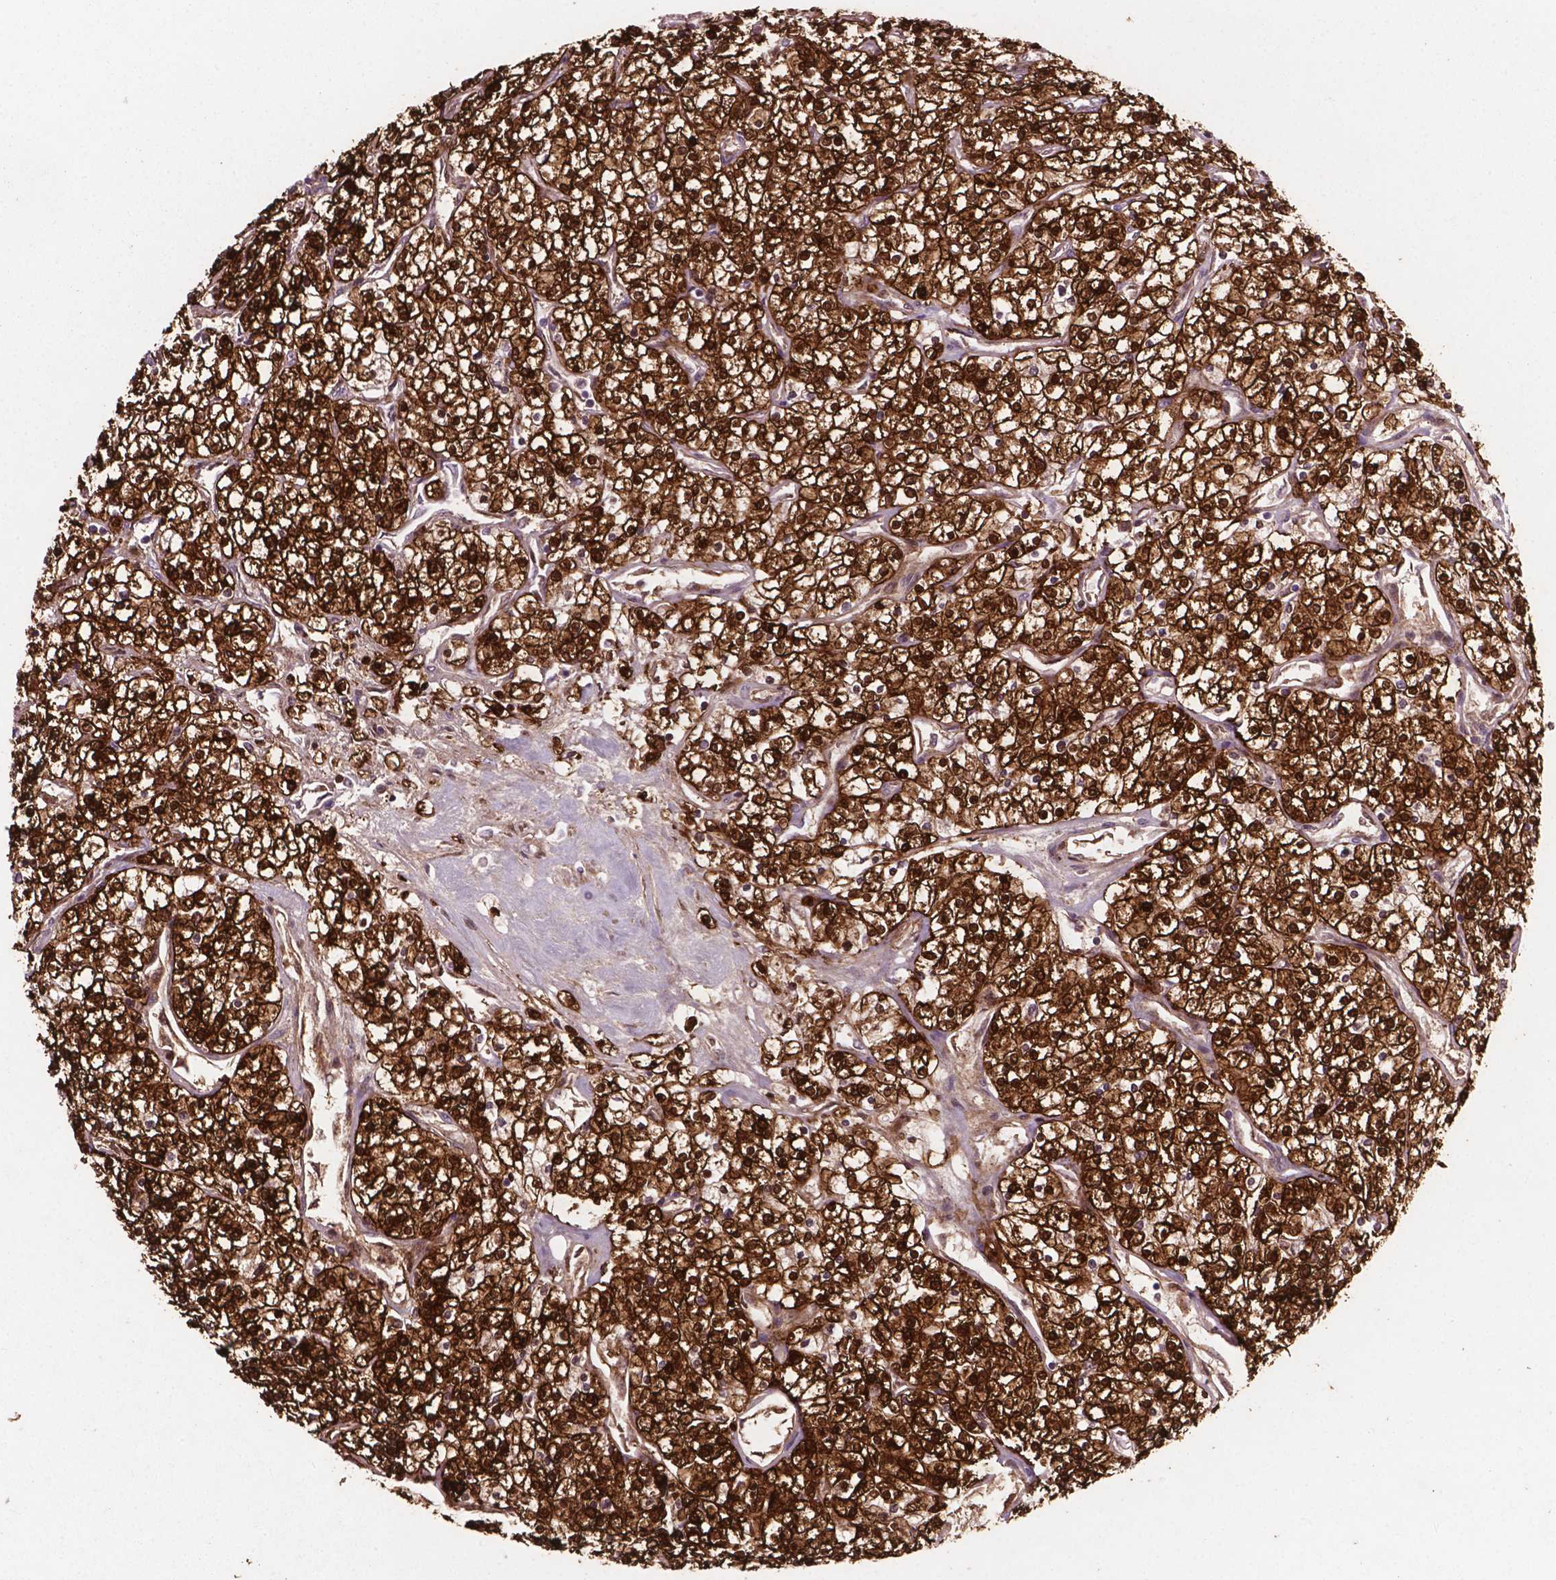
{"staining": {"intensity": "strong", "quantity": ">75%", "location": "cytoplasmic/membranous,nuclear"}, "tissue": "renal cancer", "cell_type": "Tumor cells", "image_type": "cancer", "snomed": [{"axis": "morphology", "description": "Adenocarcinoma, NOS"}, {"axis": "topography", "description": "Kidney"}], "caption": "DAB (3,3'-diaminobenzidine) immunohistochemical staining of human renal adenocarcinoma shows strong cytoplasmic/membranous and nuclear protein expression in approximately >75% of tumor cells.", "gene": "LDHA", "patient": {"sex": "male", "age": 80}}